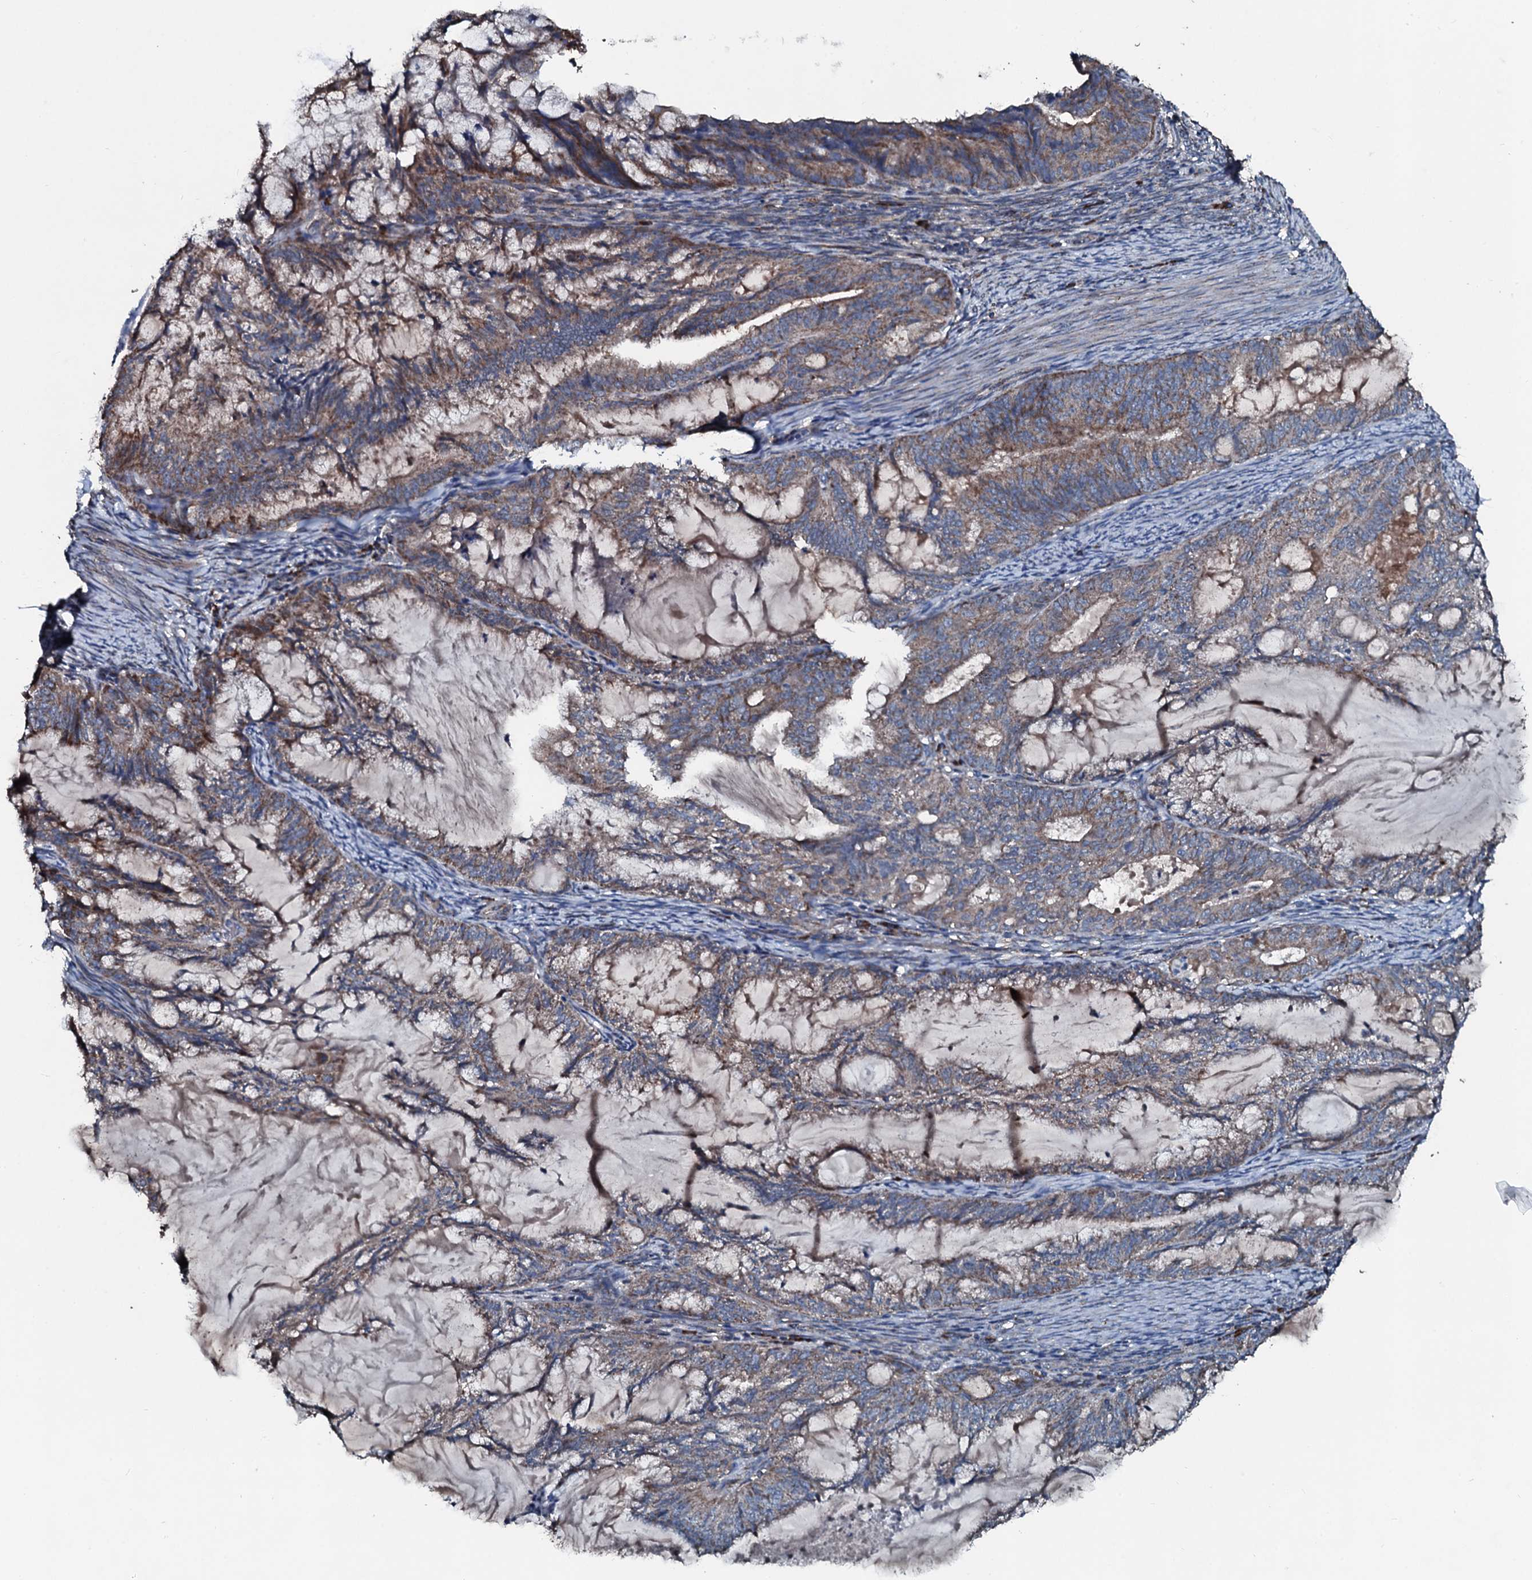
{"staining": {"intensity": "moderate", "quantity": "25%-75%", "location": "cytoplasmic/membranous"}, "tissue": "endometrial cancer", "cell_type": "Tumor cells", "image_type": "cancer", "snomed": [{"axis": "morphology", "description": "Adenocarcinoma, NOS"}, {"axis": "topography", "description": "Endometrium"}], "caption": "Endometrial cancer was stained to show a protein in brown. There is medium levels of moderate cytoplasmic/membranous positivity in about 25%-75% of tumor cells.", "gene": "ACSS3", "patient": {"sex": "female", "age": 86}}